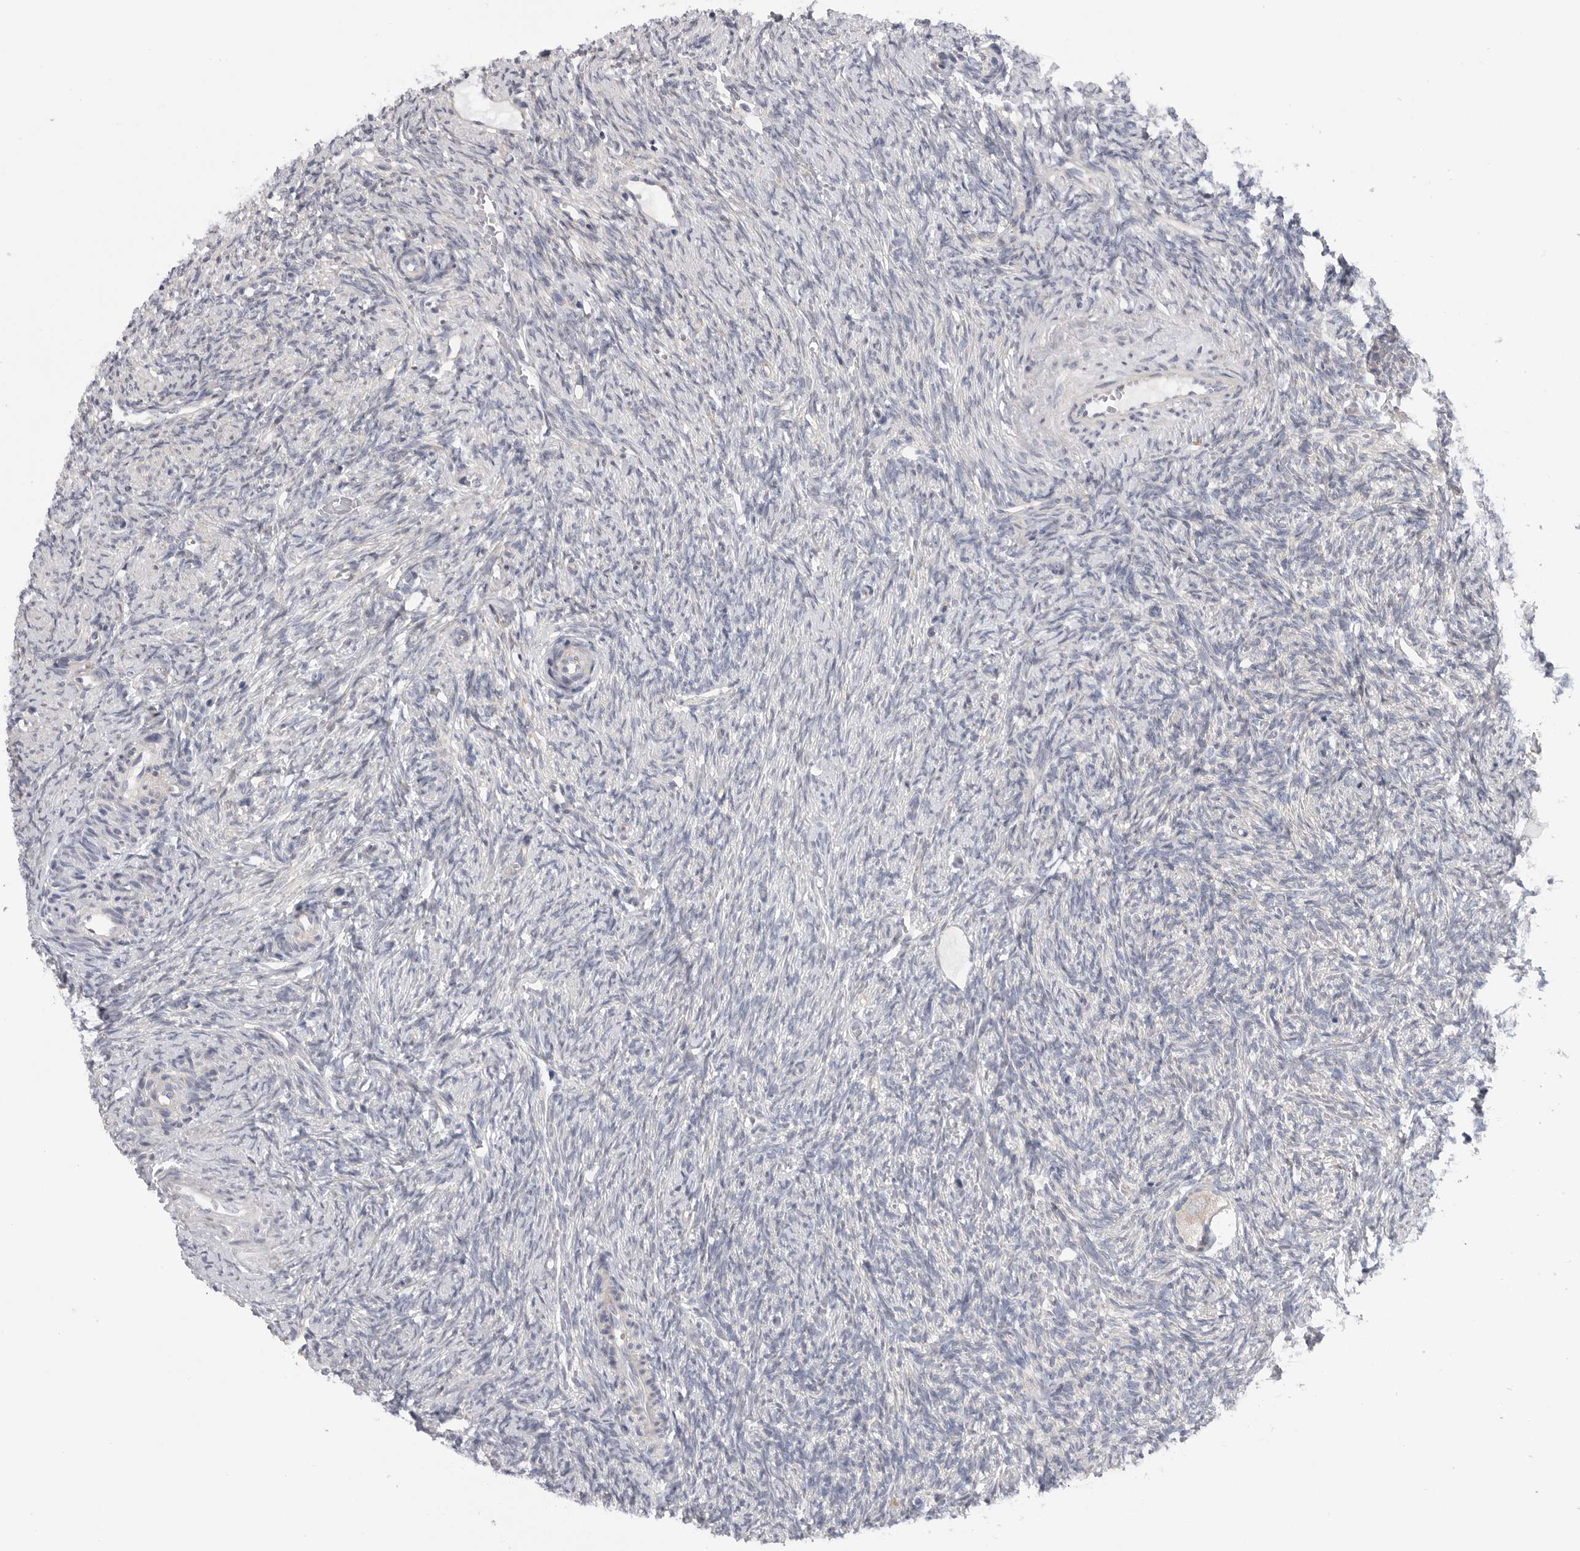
{"staining": {"intensity": "weak", "quantity": ">75%", "location": "cytoplasmic/membranous"}, "tissue": "ovary", "cell_type": "Follicle cells", "image_type": "normal", "snomed": [{"axis": "morphology", "description": "Normal tissue, NOS"}, {"axis": "topography", "description": "Ovary"}], "caption": "The image displays a brown stain indicating the presence of a protein in the cytoplasmic/membranous of follicle cells in ovary. (IHC, brightfield microscopy, high magnification).", "gene": "FBXO43", "patient": {"sex": "female", "age": 41}}